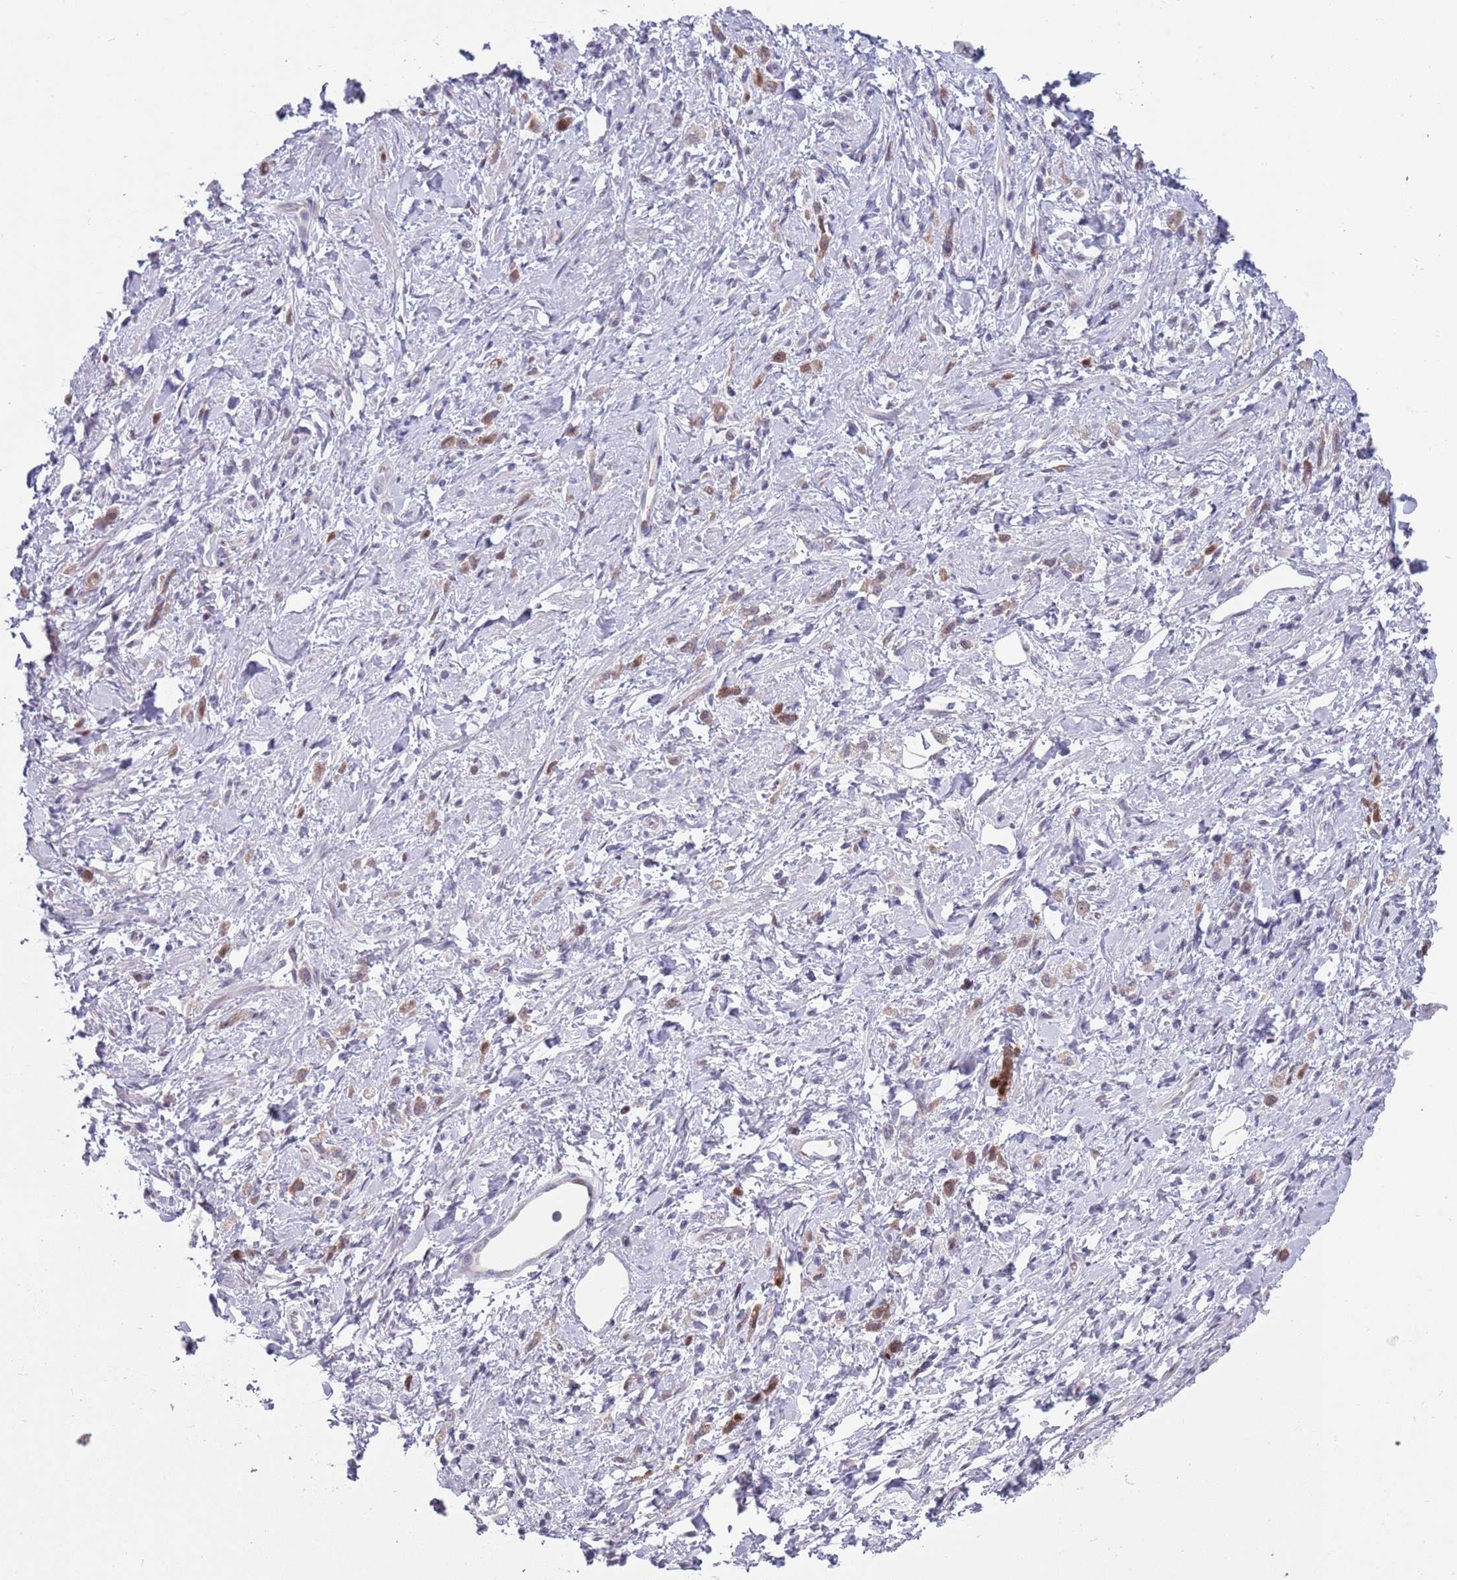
{"staining": {"intensity": "negative", "quantity": "none", "location": "none"}, "tissue": "stomach cancer", "cell_type": "Tumor cells", "image_type": "cancer", "snomed": [{"axis": "morphology", "description": "Adenocarcinoma, NOS"}, {"axis": "topography", "description": "Stomach"}], "caption": "Stomach cancer stained for a protein using immunohistochemistry (IHC) shows no staining tumor cells.", "gene": "CLNS1A", "patient": {"sex": "female", "age": 60}}